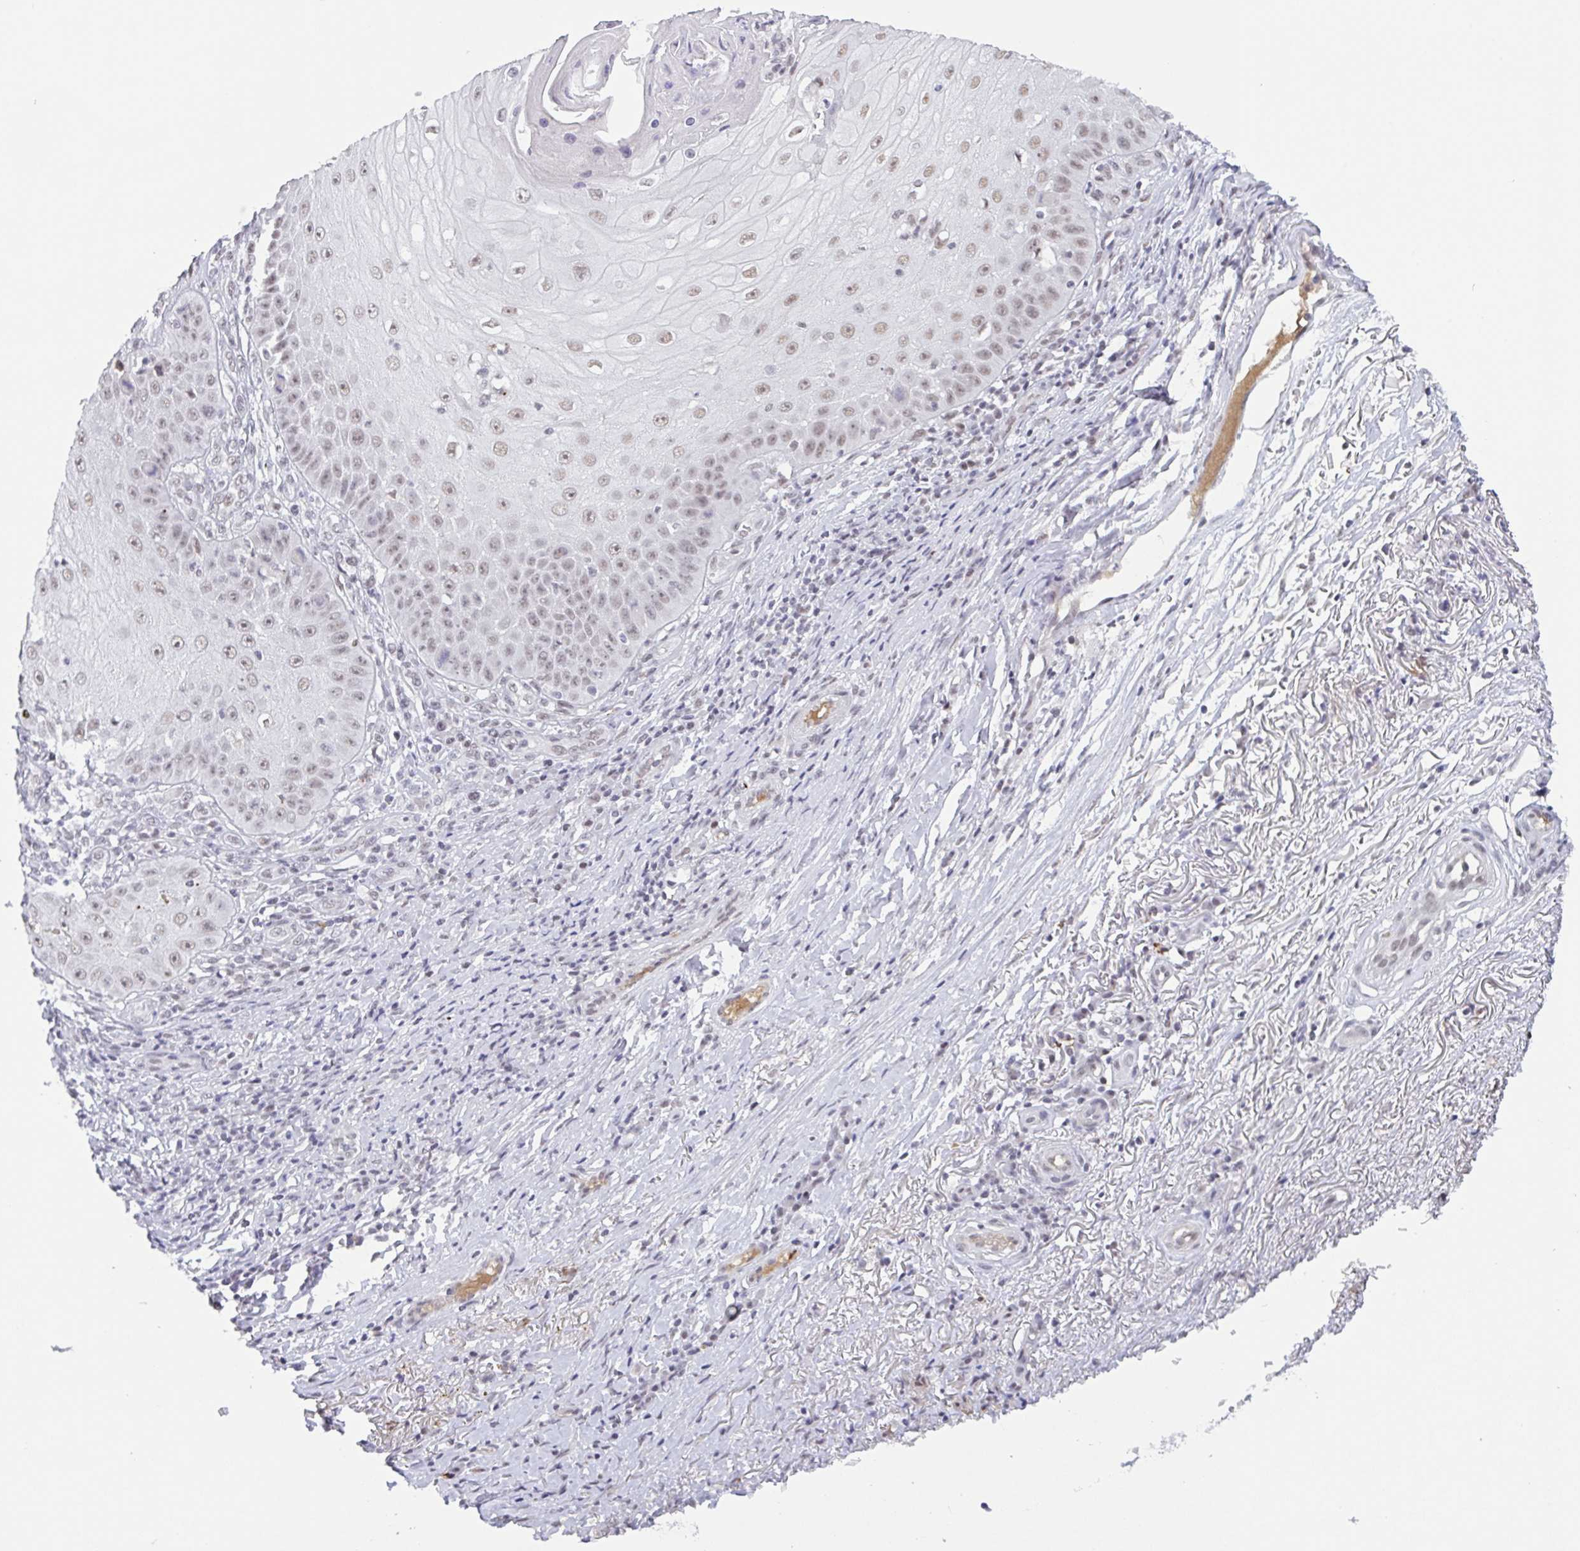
{"staining": {"intensity": "moderate", "quantity": "<25%", "location": "nuclear"}, "tissue": "skin cancer", "cell_type": "Tumor cells", "image_type": "cancer", "snomed": [{"axis": "morphology", "description": "Squamous cell carcinoma, NOS"}, {"axis": "topography", "description": "Skin"}], "caption": "A brown stain shows moderate nuclear expression of a protein in squamous cell carcinoma (skin) tumor cells. (brown staining indicates protein expression, while blue staining denotes nuclei).", "gene": "PLG", "patient": {"sex": "male", "age": 70}}